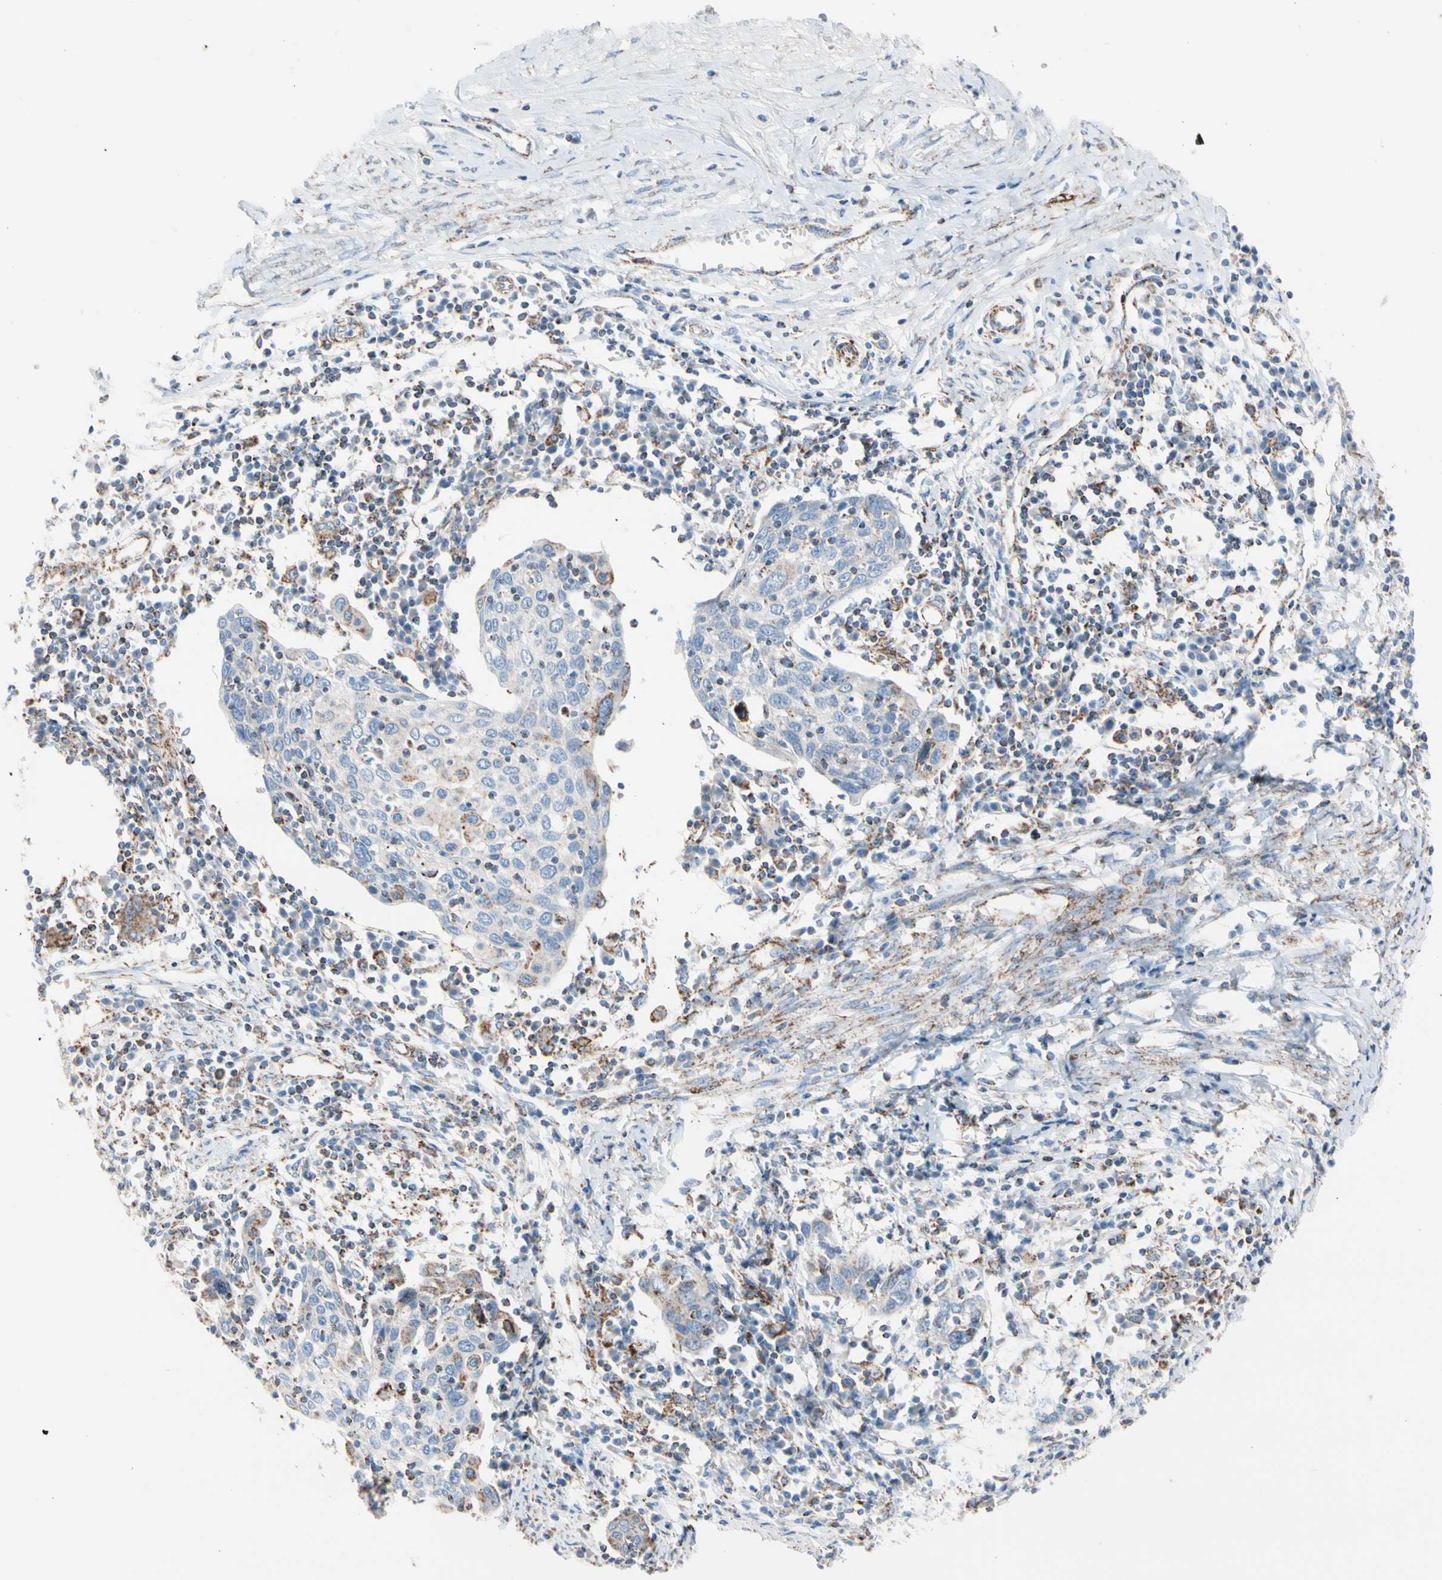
{"staining": {"intensity": "moderate", "quantity": "<25%", "location": "cytoplasmic/membranous"}, "tissue": "cervical cancer", "cell_type": "Tumor cells", "image_type": "cancer", "snomed": [{"axis": "morphology", "description": "Squamous cell carcinoma, NOS"}, {"axis": "topography", "description": "Cervix"}], "caption": "Moderate cytoplasmic/membranous staining for a protein is appreciated in approximately <25% of tumor cells of cervical cancer using immunohistochemistry.", "gene": "HK1", "patient": {"sex": "female", "age": 40}}